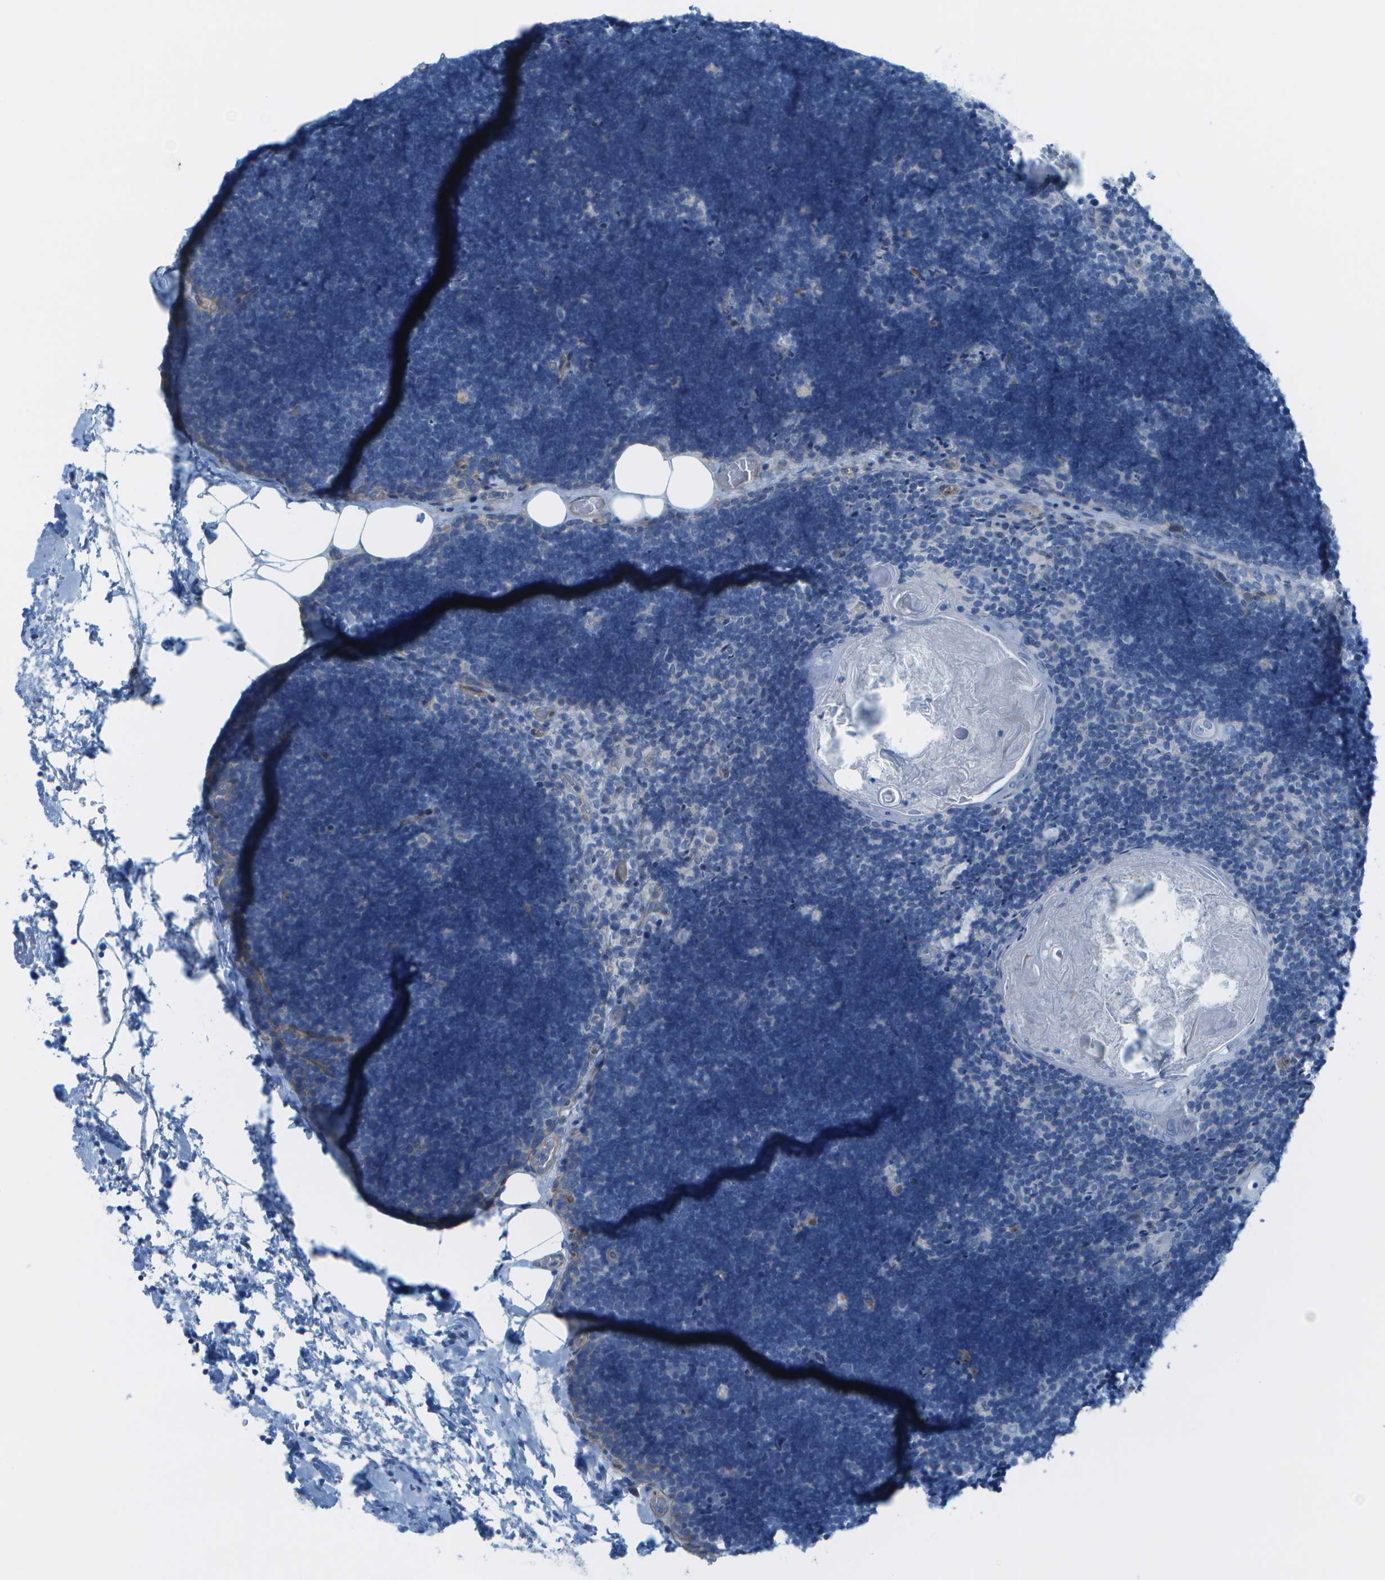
{"staining": {"intensity": "negative", "quantity": "none", "location": "none"}, "tissue": "lymph node", "cell_type": "Germinal center cells", "image_type": "normal", "snomed": [{"axis": "morphology", "description": "Normal tissue, NOS"}, {"axis": "topography", "description": "Lymph node"}], "caption": "Immunohistochemistry of normal human lymph node shows no positivity in germinal center cells.", "gene": "SORBS3", "patient": {"sex": "male", "age": 33}}